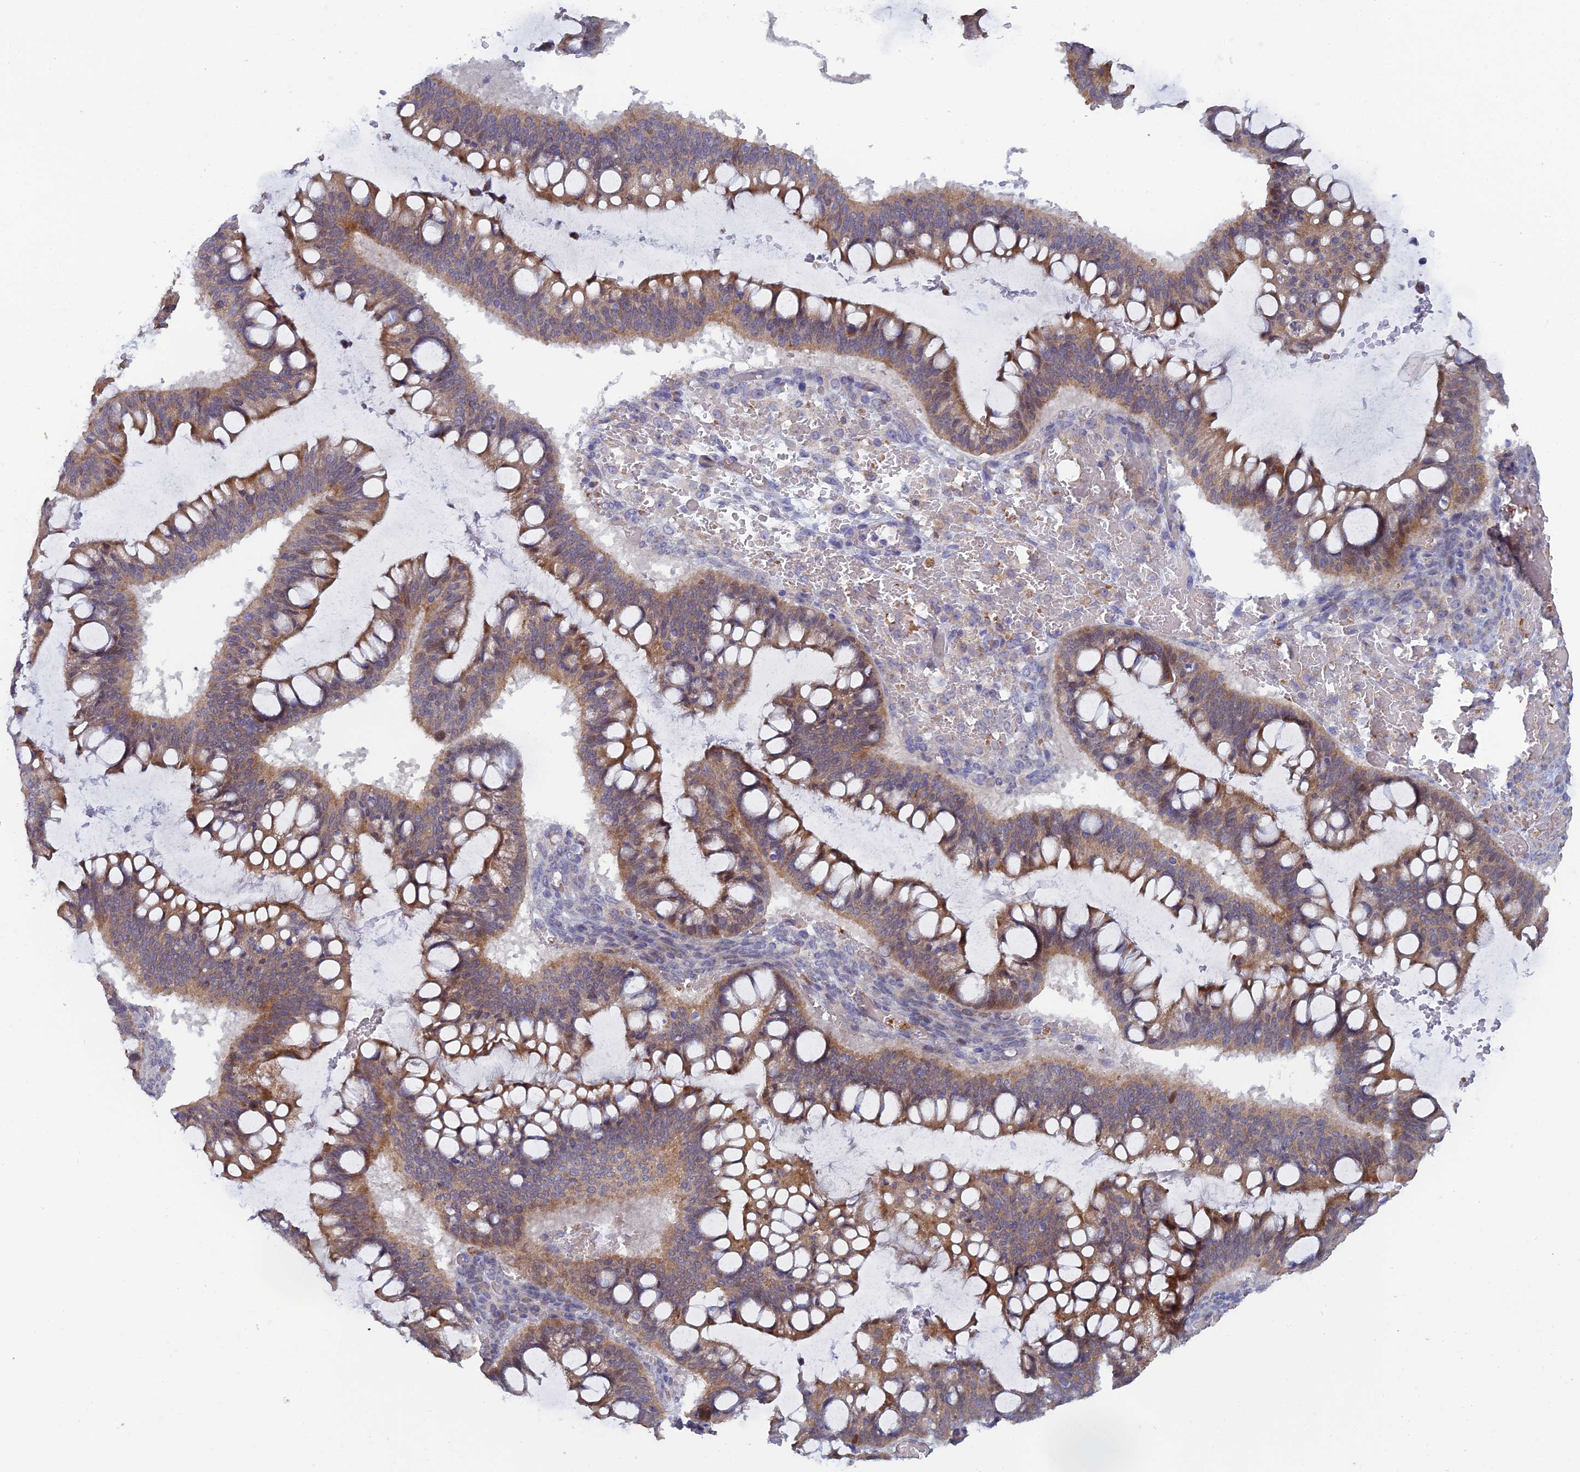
{"staining": {"intensity": "moderate", "quantity": "25%-75%", "location": "cytoplasmic/membranous"}, "tissue": "ovarian cancer", "cell_type": "Tumor cells", "image_type": "cancer", "snomed": [{"axis": "morphology", "description": "Cystadenocarcinoma, mucinous, NOS"}, {"axis": "topography", "description": "Ovary"}], "caption": "Protein expression analysis of ovarian cancer (mucinous cystadenocarcinoma) demonstrates moderate cytoplasmic/membranous expression in approximately 25%-75% of tumor cells.", "gene": "GIPC1", "patient": {"sex": "female", "age": 73}}